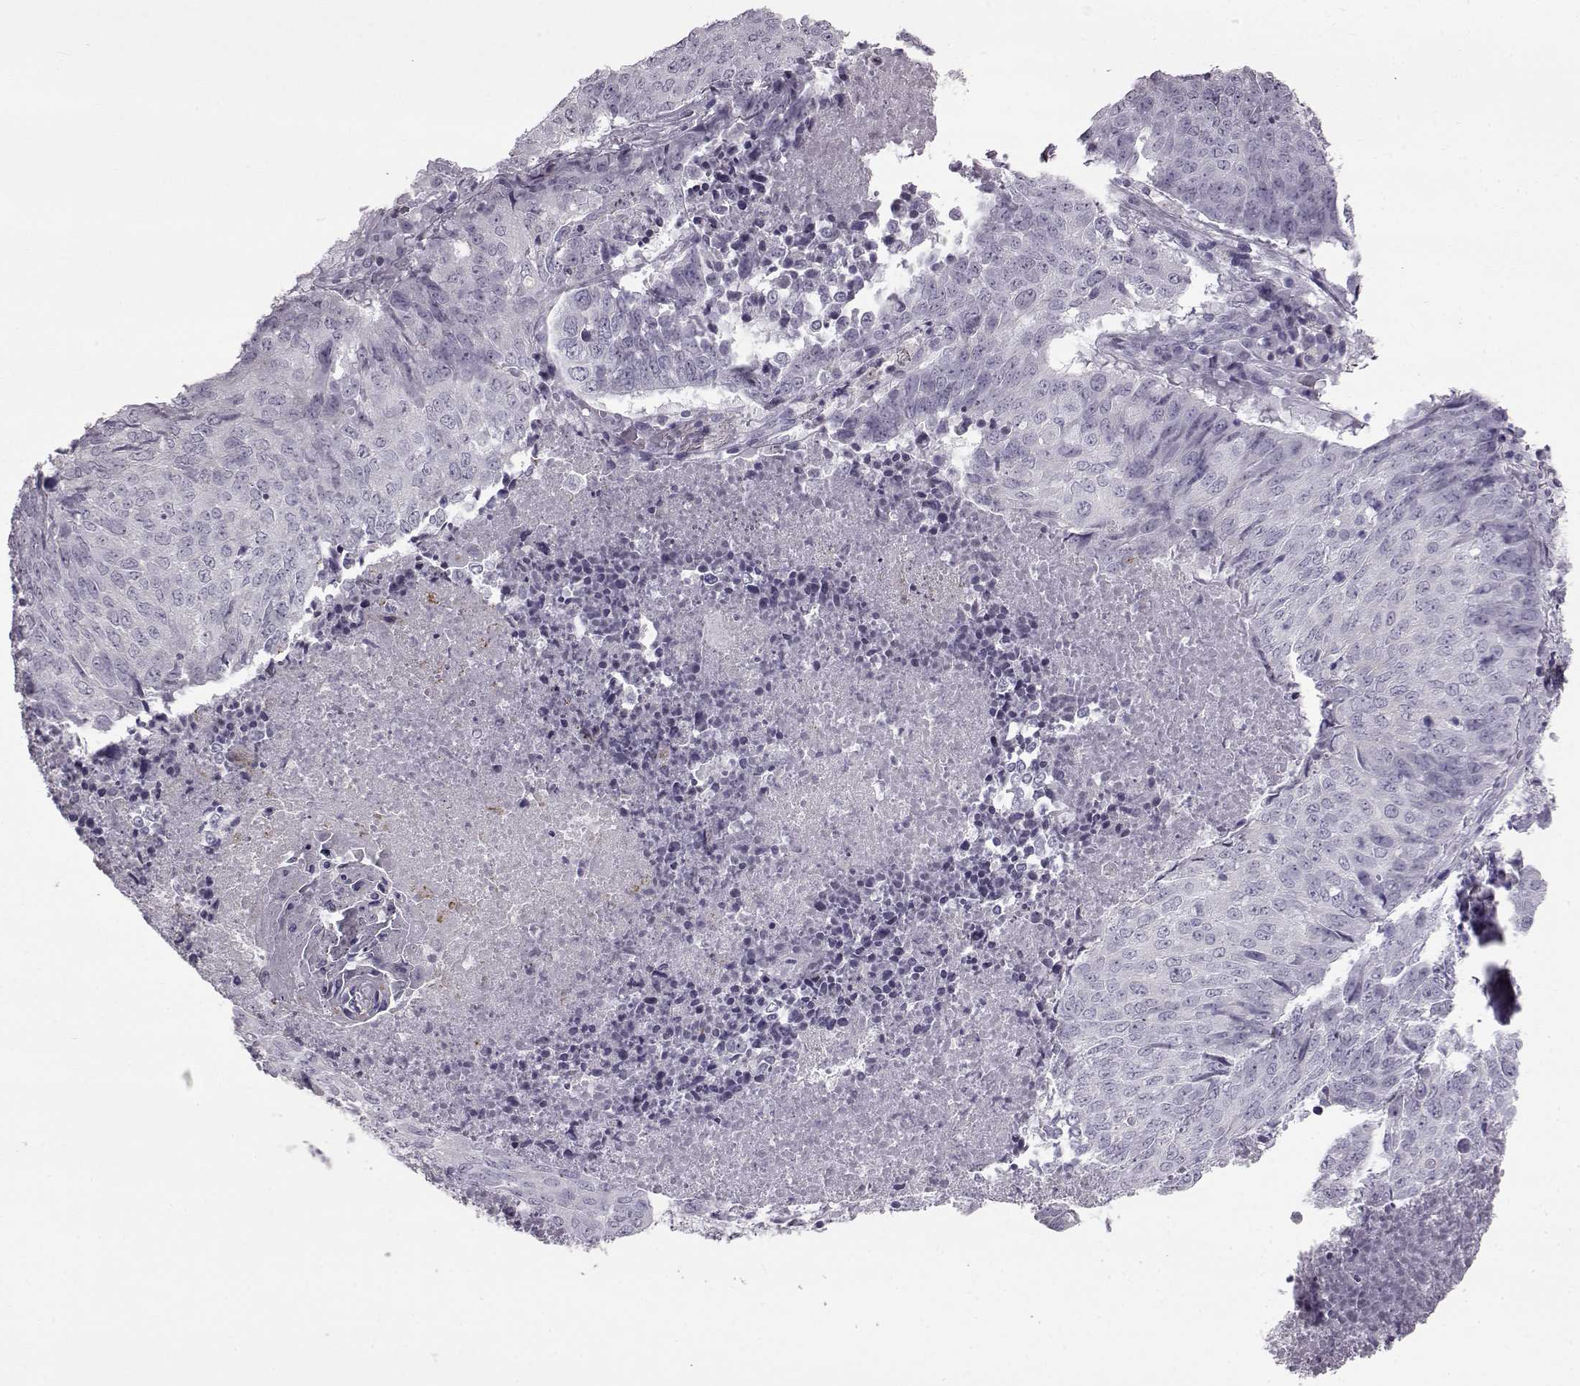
{"staining": {"intensity": "negative", "quantity": "none", "location": "none"}, "tissue": "lung cancer", "cell_type": "Tumor cells", "image_type": "cancer", "snomed": [{"axis": "morphology", "description": "Normal tissue, NOS"}, {"axis": "morphology", "description": "Squamous cell carcinoma, NOS"}, {"axis": "topography", "description": "Bronchus"}, {"axis": "topography", "description": "Lung"}], "caption": "Immunohistochemical staining of human squamous cell carcinoma (lung) reveals no significant expression in tumor cells.", "gene": "SLC28A2", "patient": {"sex": "male", "age": 64}}